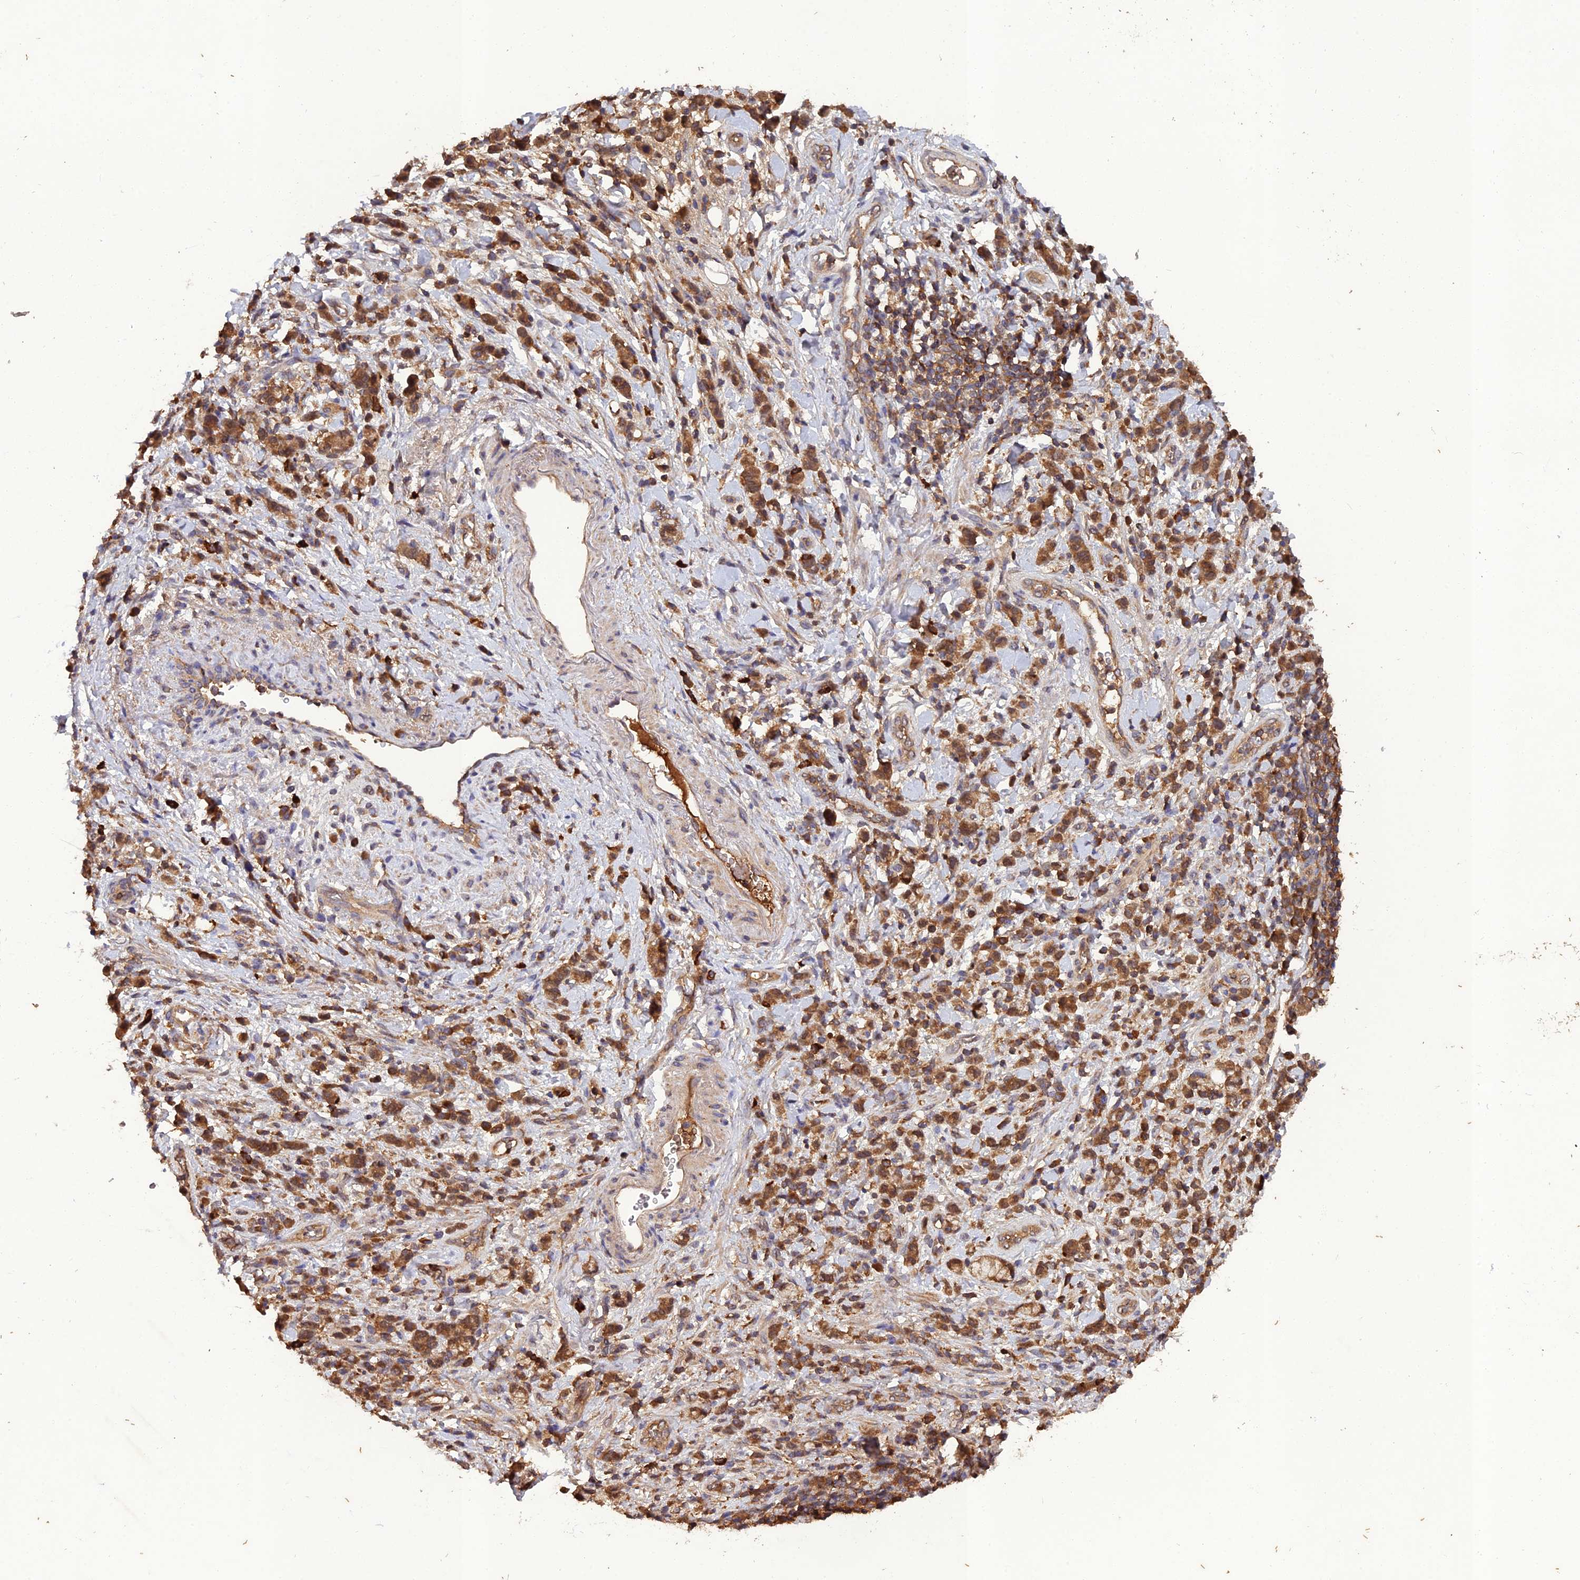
{"staining": {"intensity": "moderate", "quantity": ">75%", "location": "cytoplasmic/membranous"}, "tissue": "stomach cancer", "cell_type": "Tumor cells", "image_type": "cancer", "snomed": [{"axis": "morphology", "description": "Adenocarcinoma, NOS"}, {"axis": "topography", "description": "Stomach"}], "caption": "Protein positivity by immunohistochemistry (IHC) reveals moderate cytoplasmic/membranous staining in about >75% of tumor cells in stomach cancer (adenocarcinoma). The protein is stained brown, and the nuclei are stained in blue (DAB IHC with brightfield microscopy, high magnification).", "gene": "TMEM258", "patient": {"sex": "male", "age": 77}}